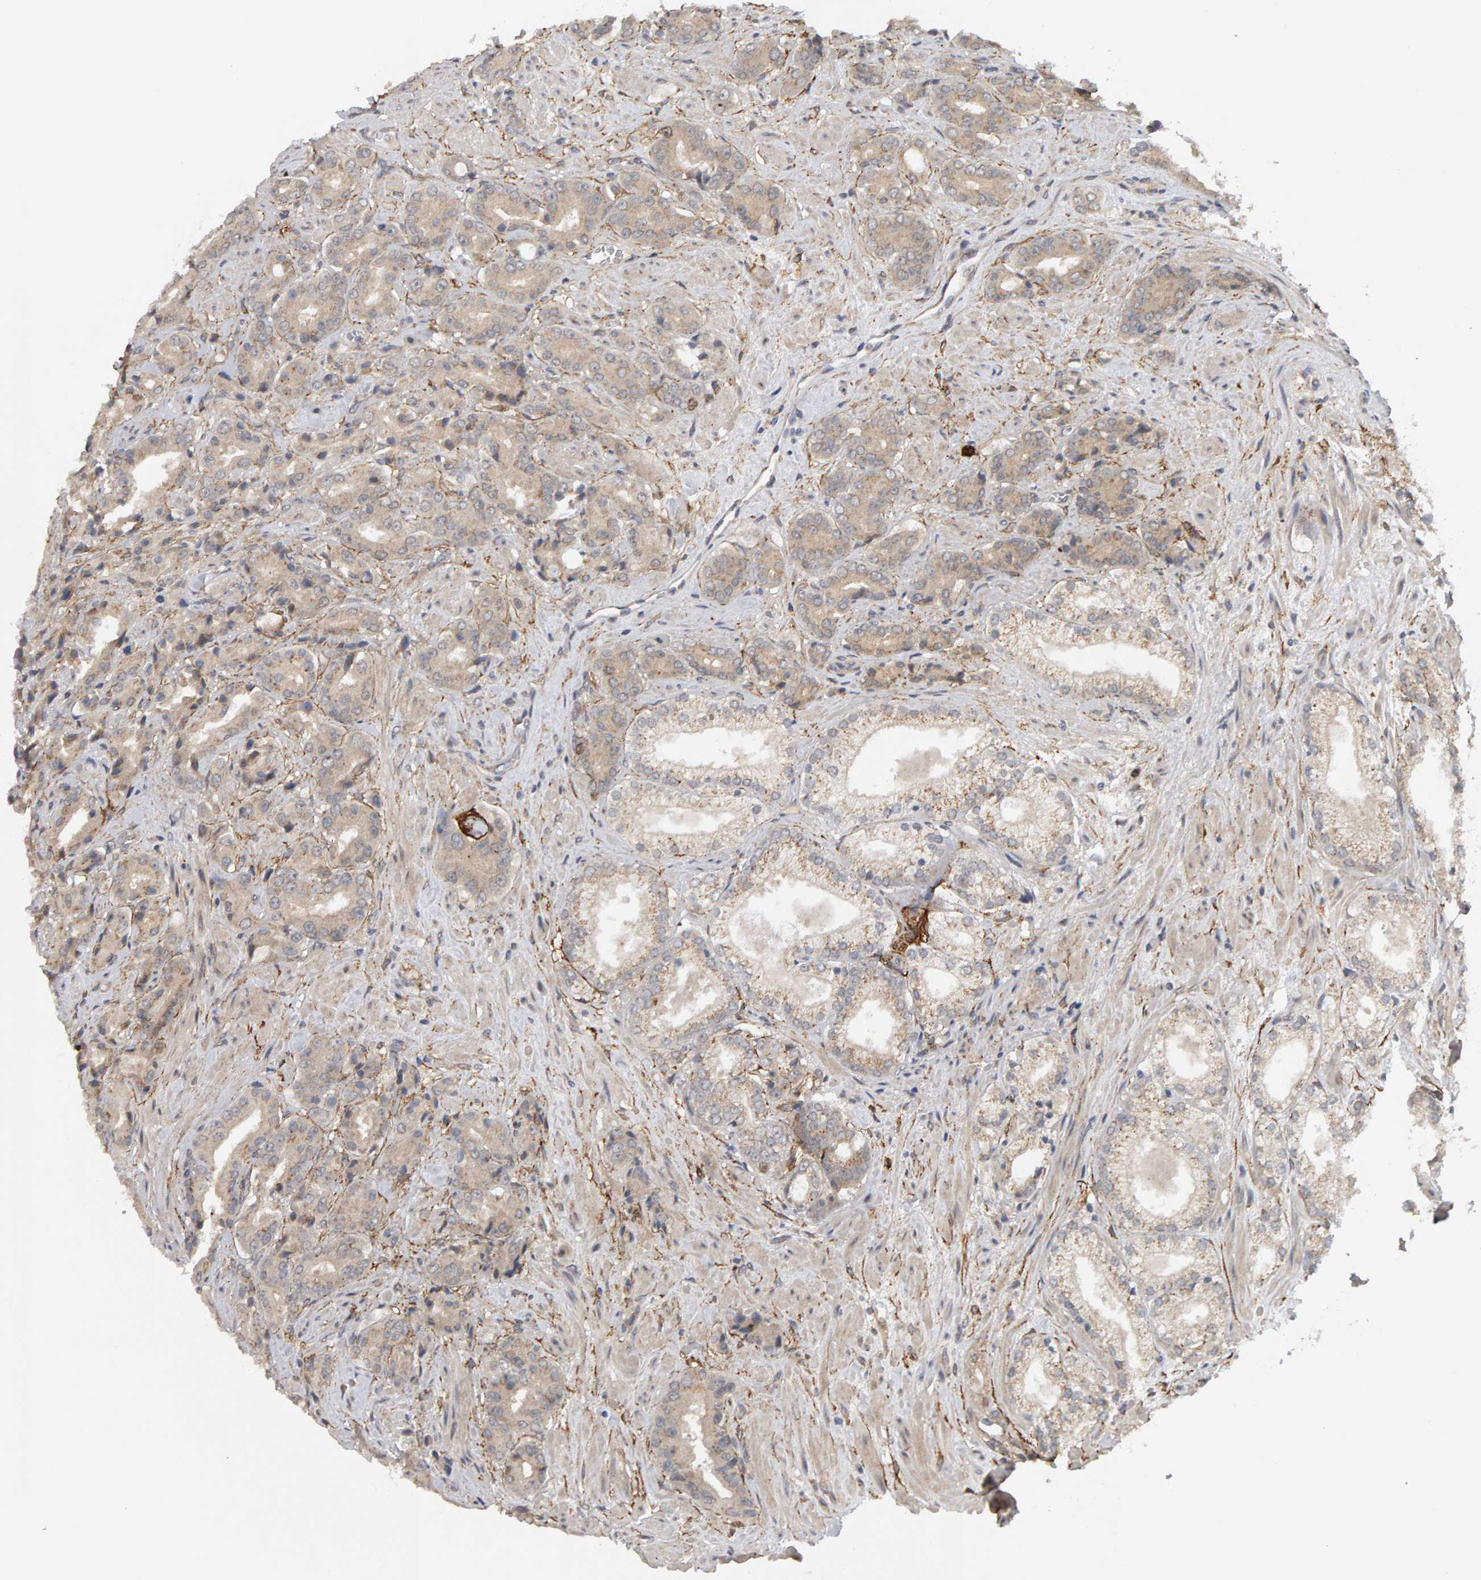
{"staining": {"intensity": "weak", "quantity": "25%-75%", "location": "cytoplasmic/membranous"}, "tissue": "prostate cancer", "cell_type": "Tumor cells", "image_type": "cancer", "snomed": [{"axis": "morphology", "description": "Adenocarcinoma, High grade"}, {"axis": "topography", "description": "Prostate"}], "caption": "Brown immunohistochemical staining in prostate cancer (adenocarcinoma (high-grade)) reveals weak cytoplasmic/membranous positivity in approximately 25%-75% of tumor cells.", "gene": "CDCA5", "patient": {"sex": "male", "age": 71}}